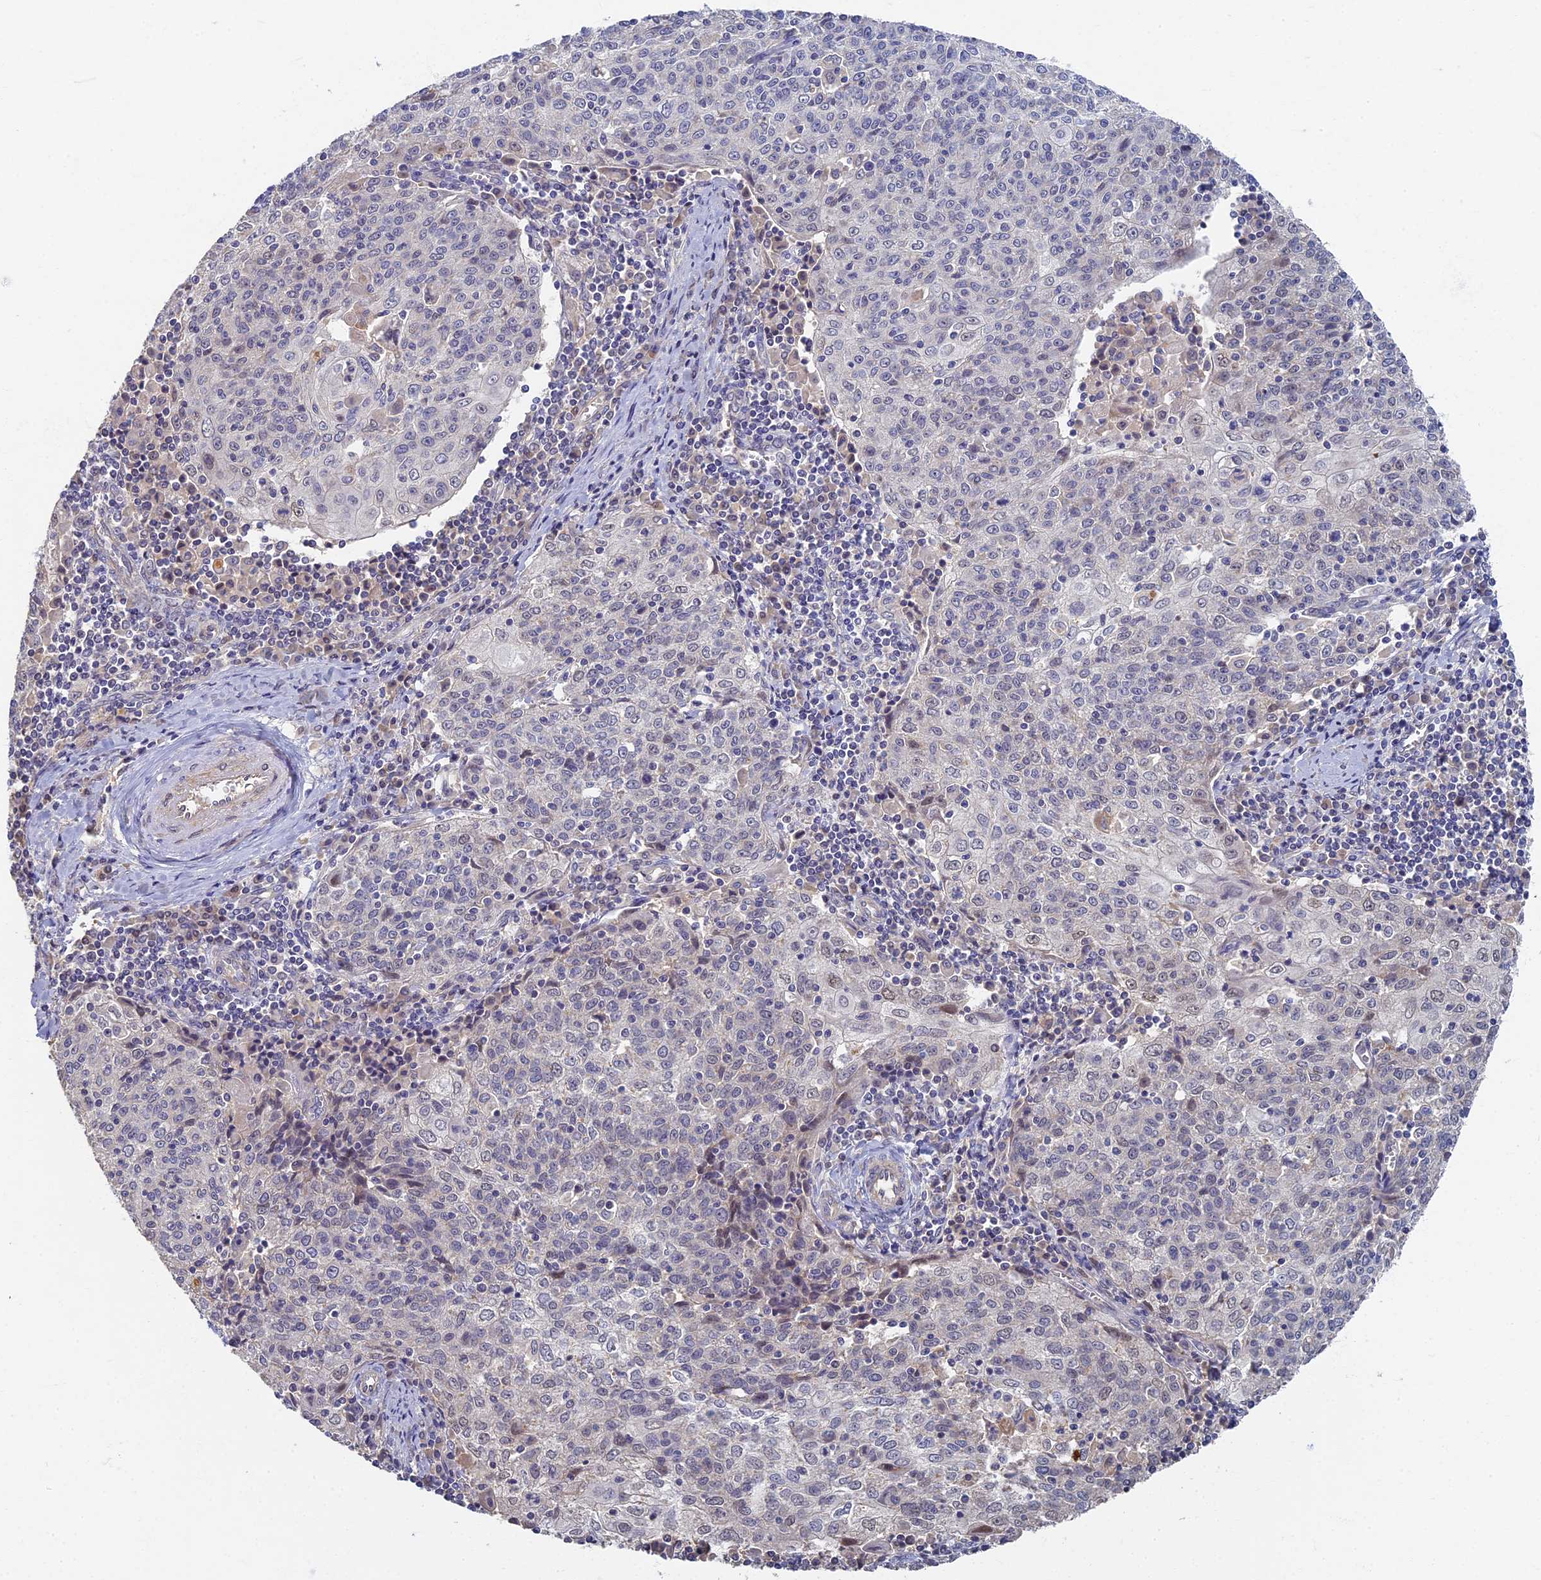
{"staining": {"intensity": "negative", "quantity": "none", "location": "none"}, "tissue": "cervical cancer", "cell_type": "Tumor cells", "image_type": "cancer", "snomed": [{"axis": "morphology", "description": "Squamous cell carcinoma, NOS"}, {"axis": "topography", "description": "Cervix"}], "caption": "High magnification brightfield microscopy of squamous cell carcinoma (cervical) stained with DAB (brown) and counterstained with hematoxylin (blue): tumor cells show no significant positivity.", "gene": "RSPH3", "patient": {"sex": "female", "age": 48}}